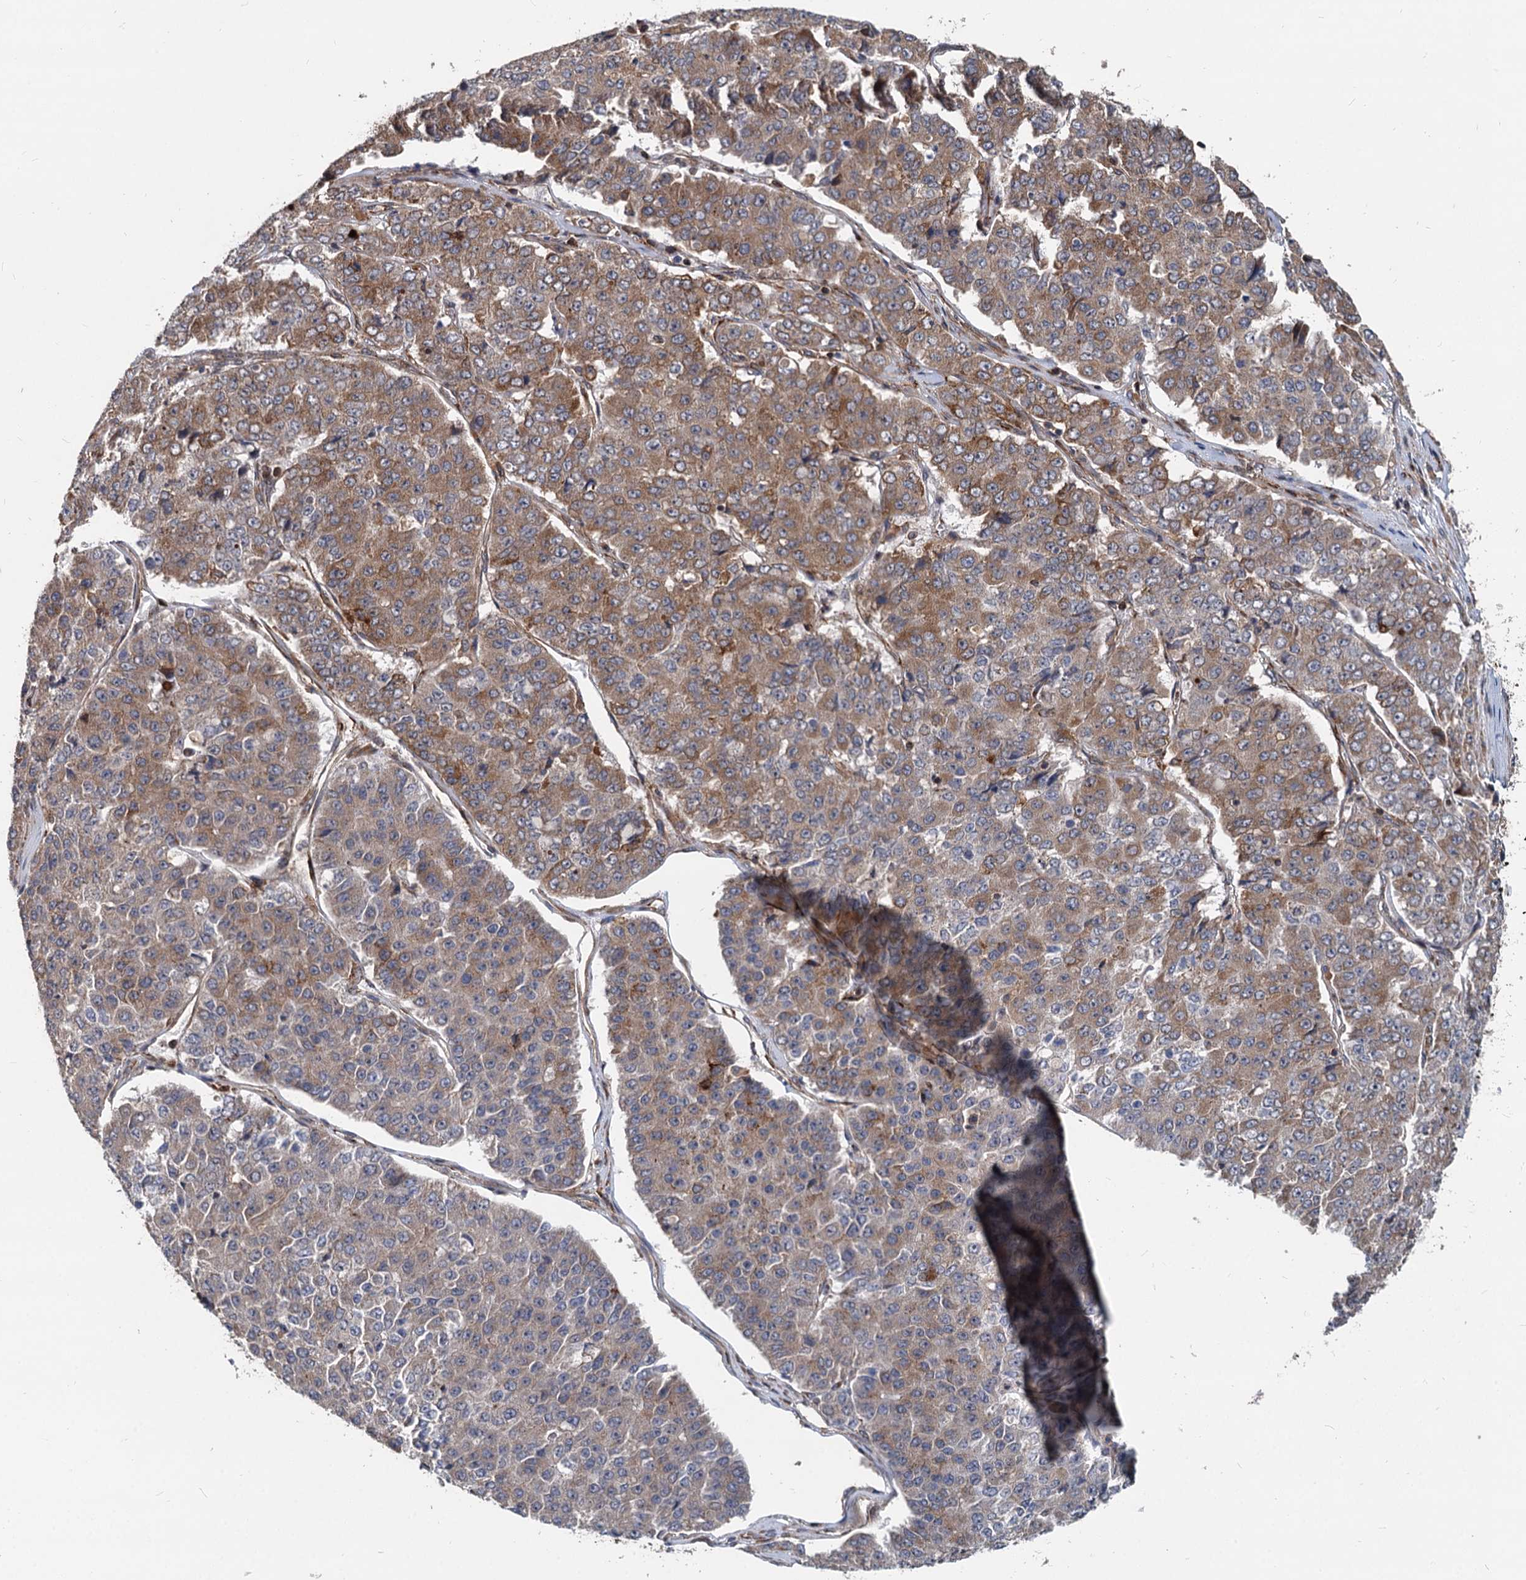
{"staining": {"intensity": "moderate", "quantity": "25%-75%", "location": "cytoplasmic/membranous"}, "tissue": "pancreatic cancer", "cell_type": "Tumor cells", "image_type": "cancer", "snomed": [{"axis": "morphology", "description": "Adenocarcinoma, NOS"}, {"axis": "topography", "description": "Pancreas"}], "caption": "There is medium levels of moderate cytoplasmic/membranous staining in tumor cells of pancreatic adenocarcinoma, as demonstrated by immunohistochemical staining (brown color).", "gene": "STIM1", "patient": {"sex": "male", "age": 50}}